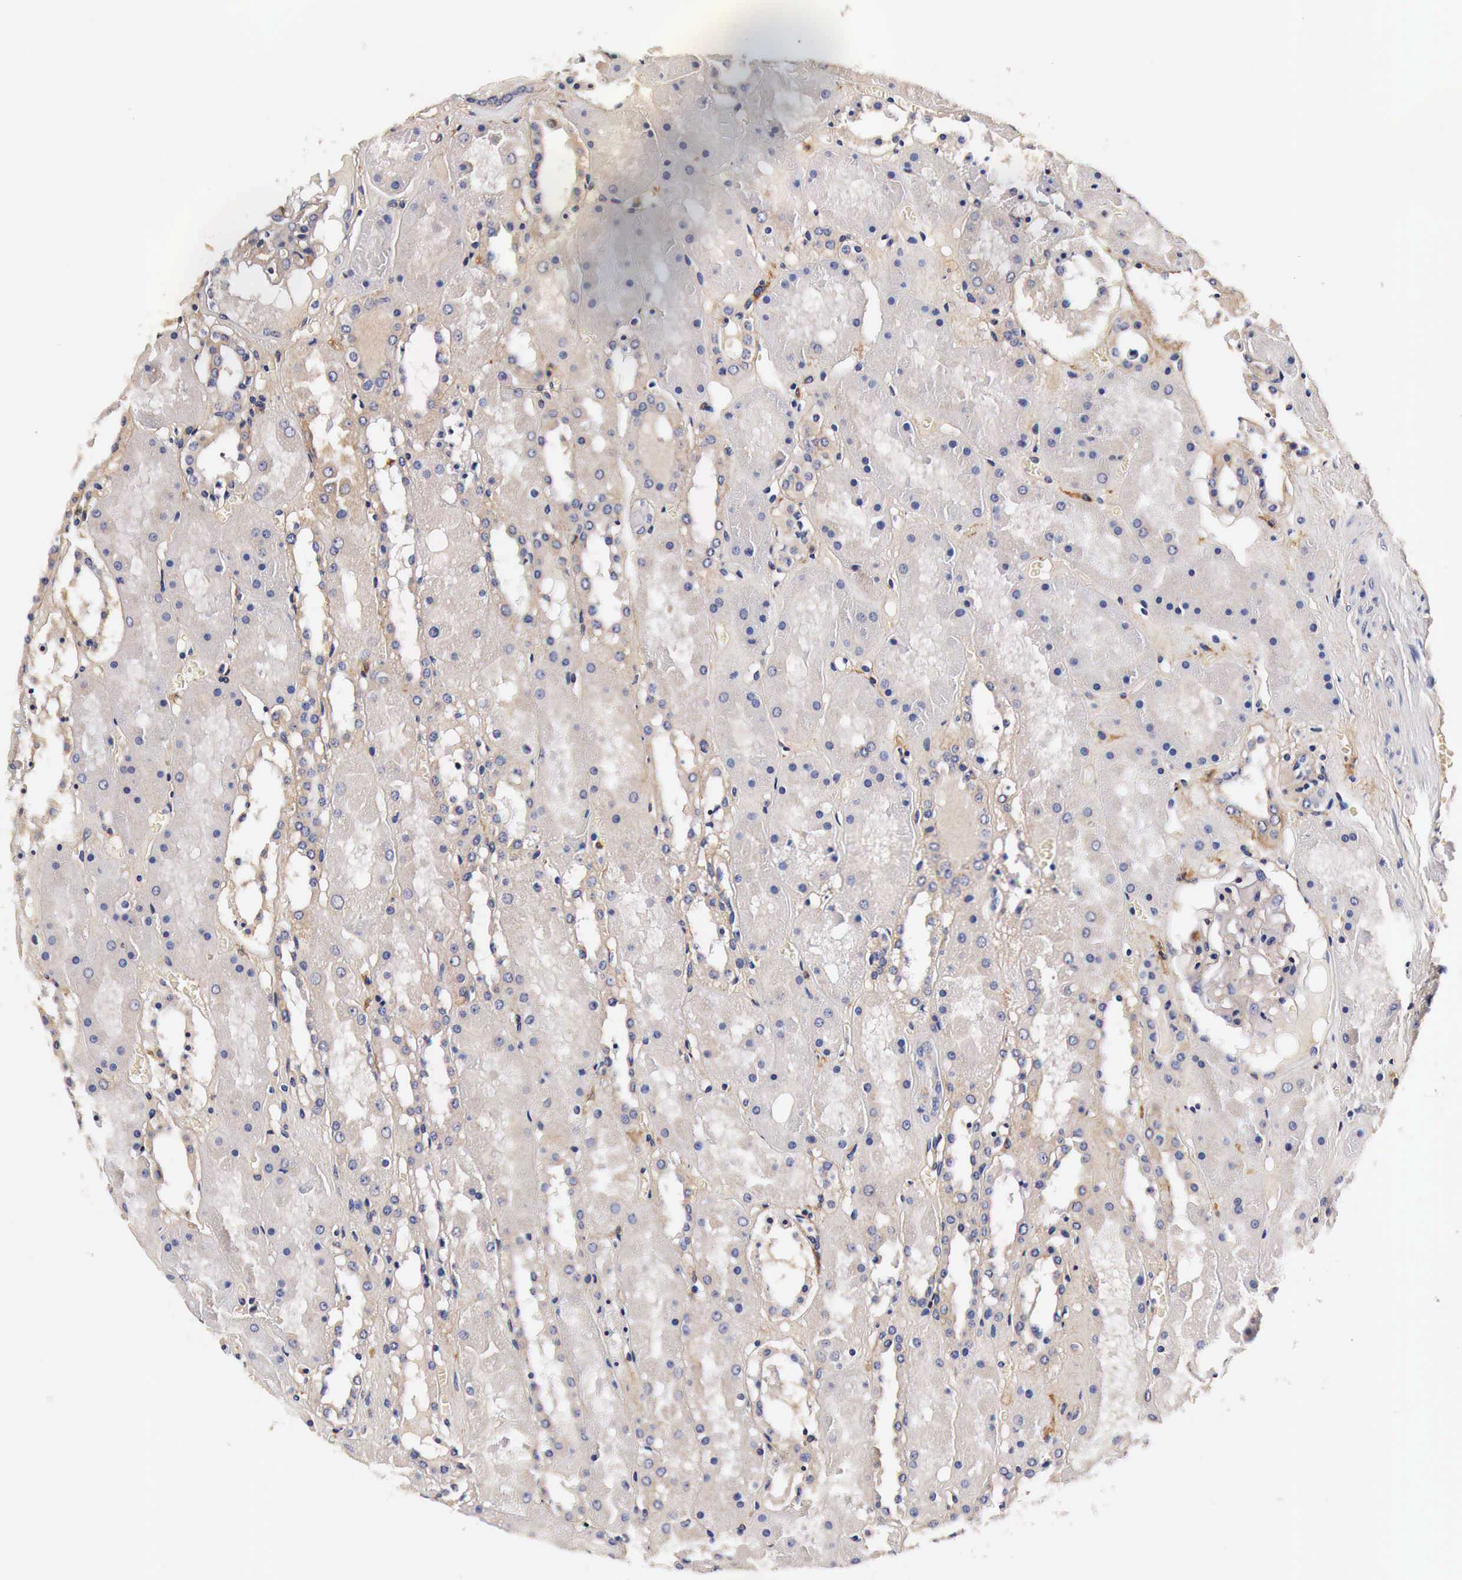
{"staining": {"intensity": "weak", "quantity": ">75%", "location": "cytoplasmic/membranous"}, "tissue": "kidney", "cell_type": "Cells in glomeruli", "image_type": "normal", "snomed": [{"axis": "morphology", "description": "Normal tissue, NOS"}, {"axis": "topography", "description": "Kidney"}], "caption": "An immunohistochemistry image of normal tissue is shown. Protein staining in brown labels weak cytoplasmic/membranous positivity in kidney within cells in glomeruli. The staining was performed using DAB to visualize the protein expression in brown, while the nuclei were stained in blue with hematoxylin (Magnification: 20x).", "gene": "RP2", "patient": {"sex": "male", "age": 36}}